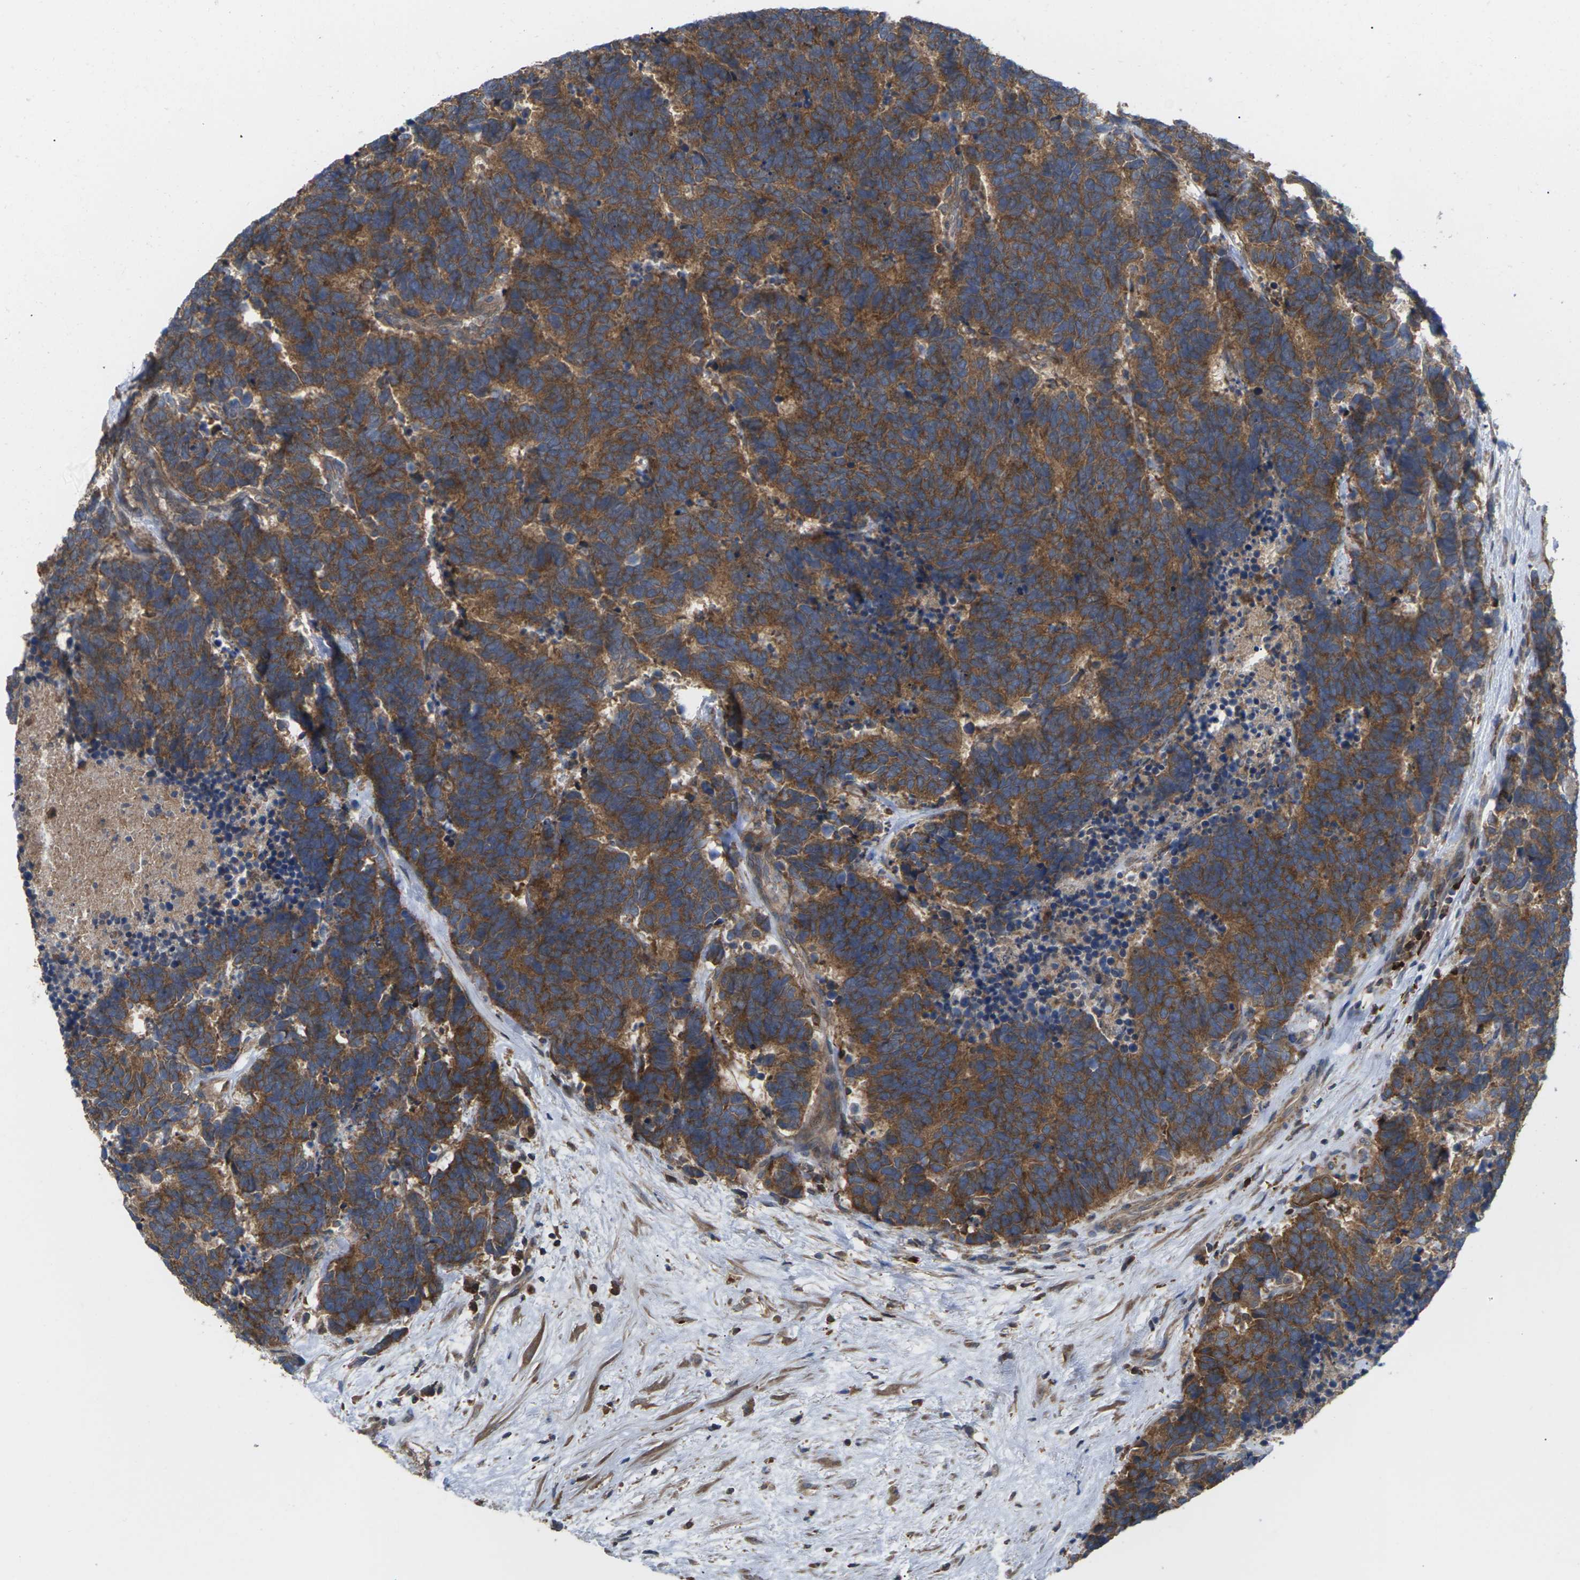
{"staining": {"intensity": "moderate", "quantity": ">75%", "location": "cytoplasmic/membranous"}, "tissue": "carcinoid", "cell_type": "Tumor cells", "image_type": "cancer", "snomed": [{"axis": "morphology", "description": "Carcinoma, NOS"}, {"axis": "morphology", "description": "Carcinoid, malignant, NOS"}, {"axis": "topography", "description": "Urinary bladder"}], "caption": "Carcinoma tissue demonstrates moderate cytoplasmic/membranous expression in about >75% of tumor cells, visualized by immunohistochemistry. (DAB = brown stain, brightfield microscopy at high magnification).", "gene": "TIAM1", "patient": {"sex": "male", "age": 57}}